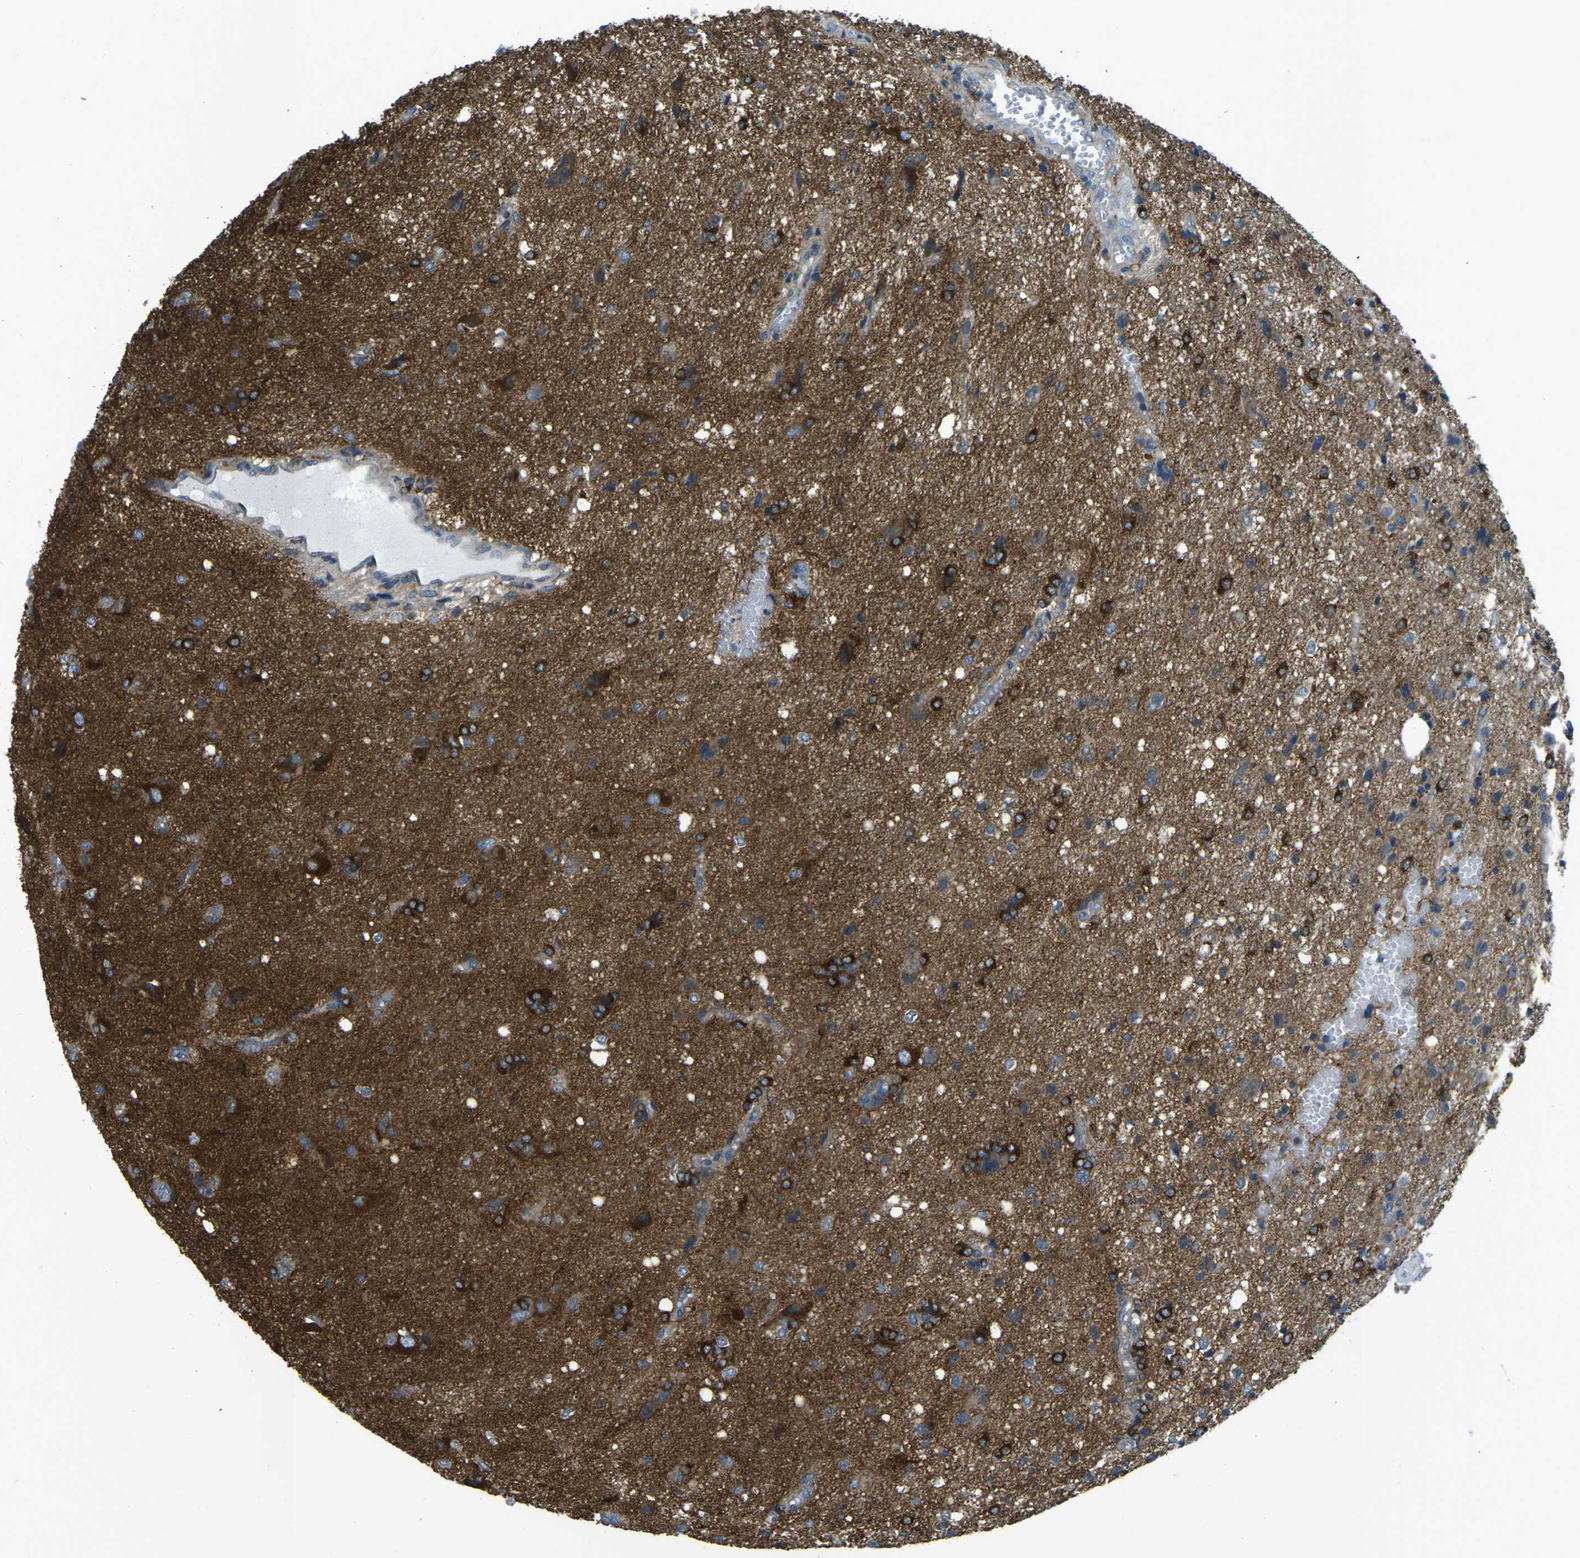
{"staining": {"intensity": "strong", "quantity": "25%-75%", "location": "cytoplasmic/membranous"}, "tissue": "glioma", "cell_type": "Tumor cells", "image_type": "cancer", "snomed": [{"axis": "morphology", "description": "Glioma, malignant, High grade"}, {"axis": "topography", "description": "Brain"}], "caption": "A high-resolution micrograph shows immunohistochemistry staining of glioma, which demonstrates strong cytoplasmic/membranous expression in about 25%-75% of tumor cells.", "gene": "CDK17", "patient": {"sex": "female", "age": 59}}